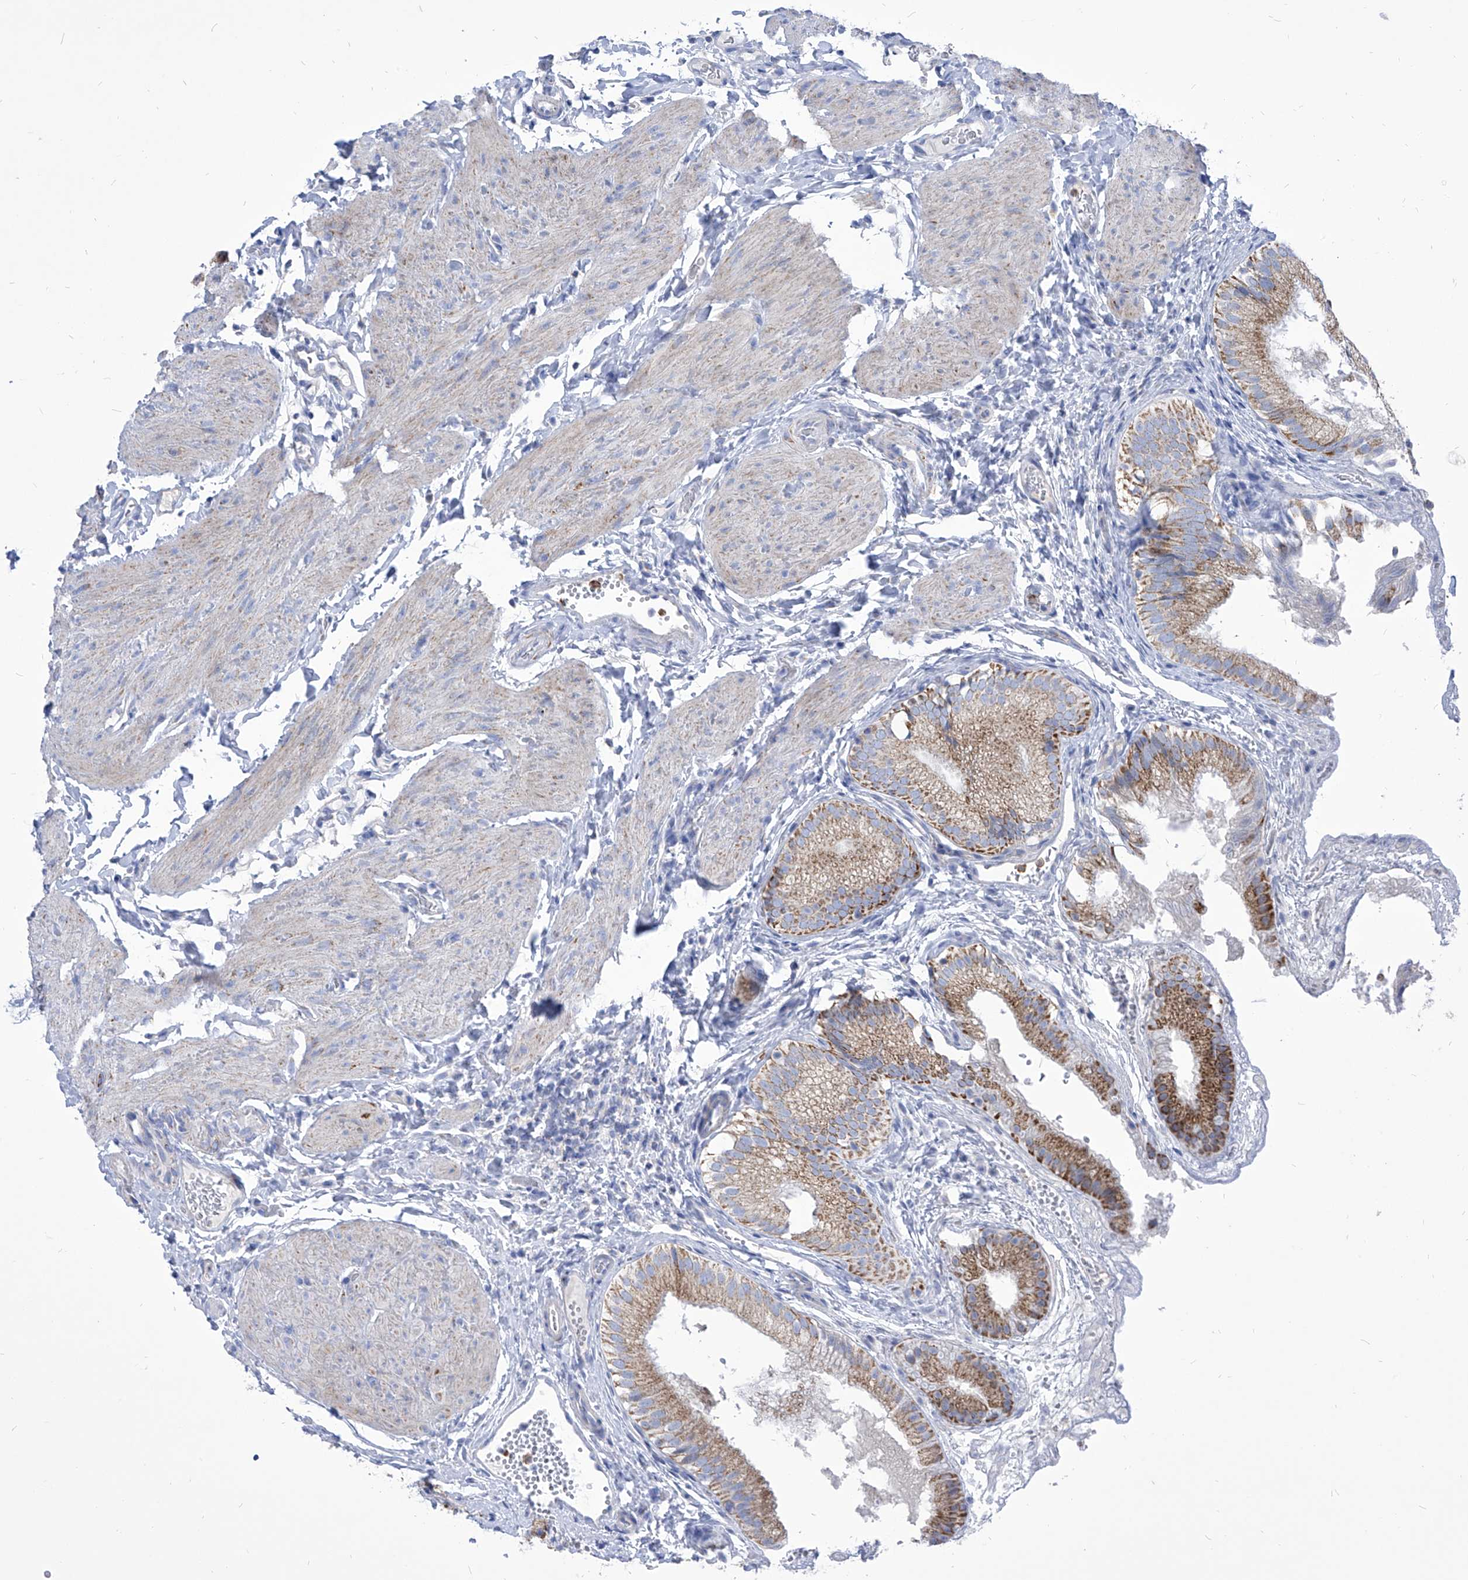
{"staining": {"intensity": "strong", "quantity": "25%-75%", "location": "cytoplasmic/membranous"}, "tissue": "gallbladder", "cell_type": "Glandular cells", "image_type": "normal", "snomed": [{"axis": "morphology", "description": "Normal tissue, NOS"}, {"axis": "topography", "description": "Gallbladder"}], "caption": "A micrograph of gallbladder stained for a protein reveals strong cytoplasmic/membranous brown staining in glandular cells.", "gene": "COQ3", "patient": {"sex": "female", "age": 30}}